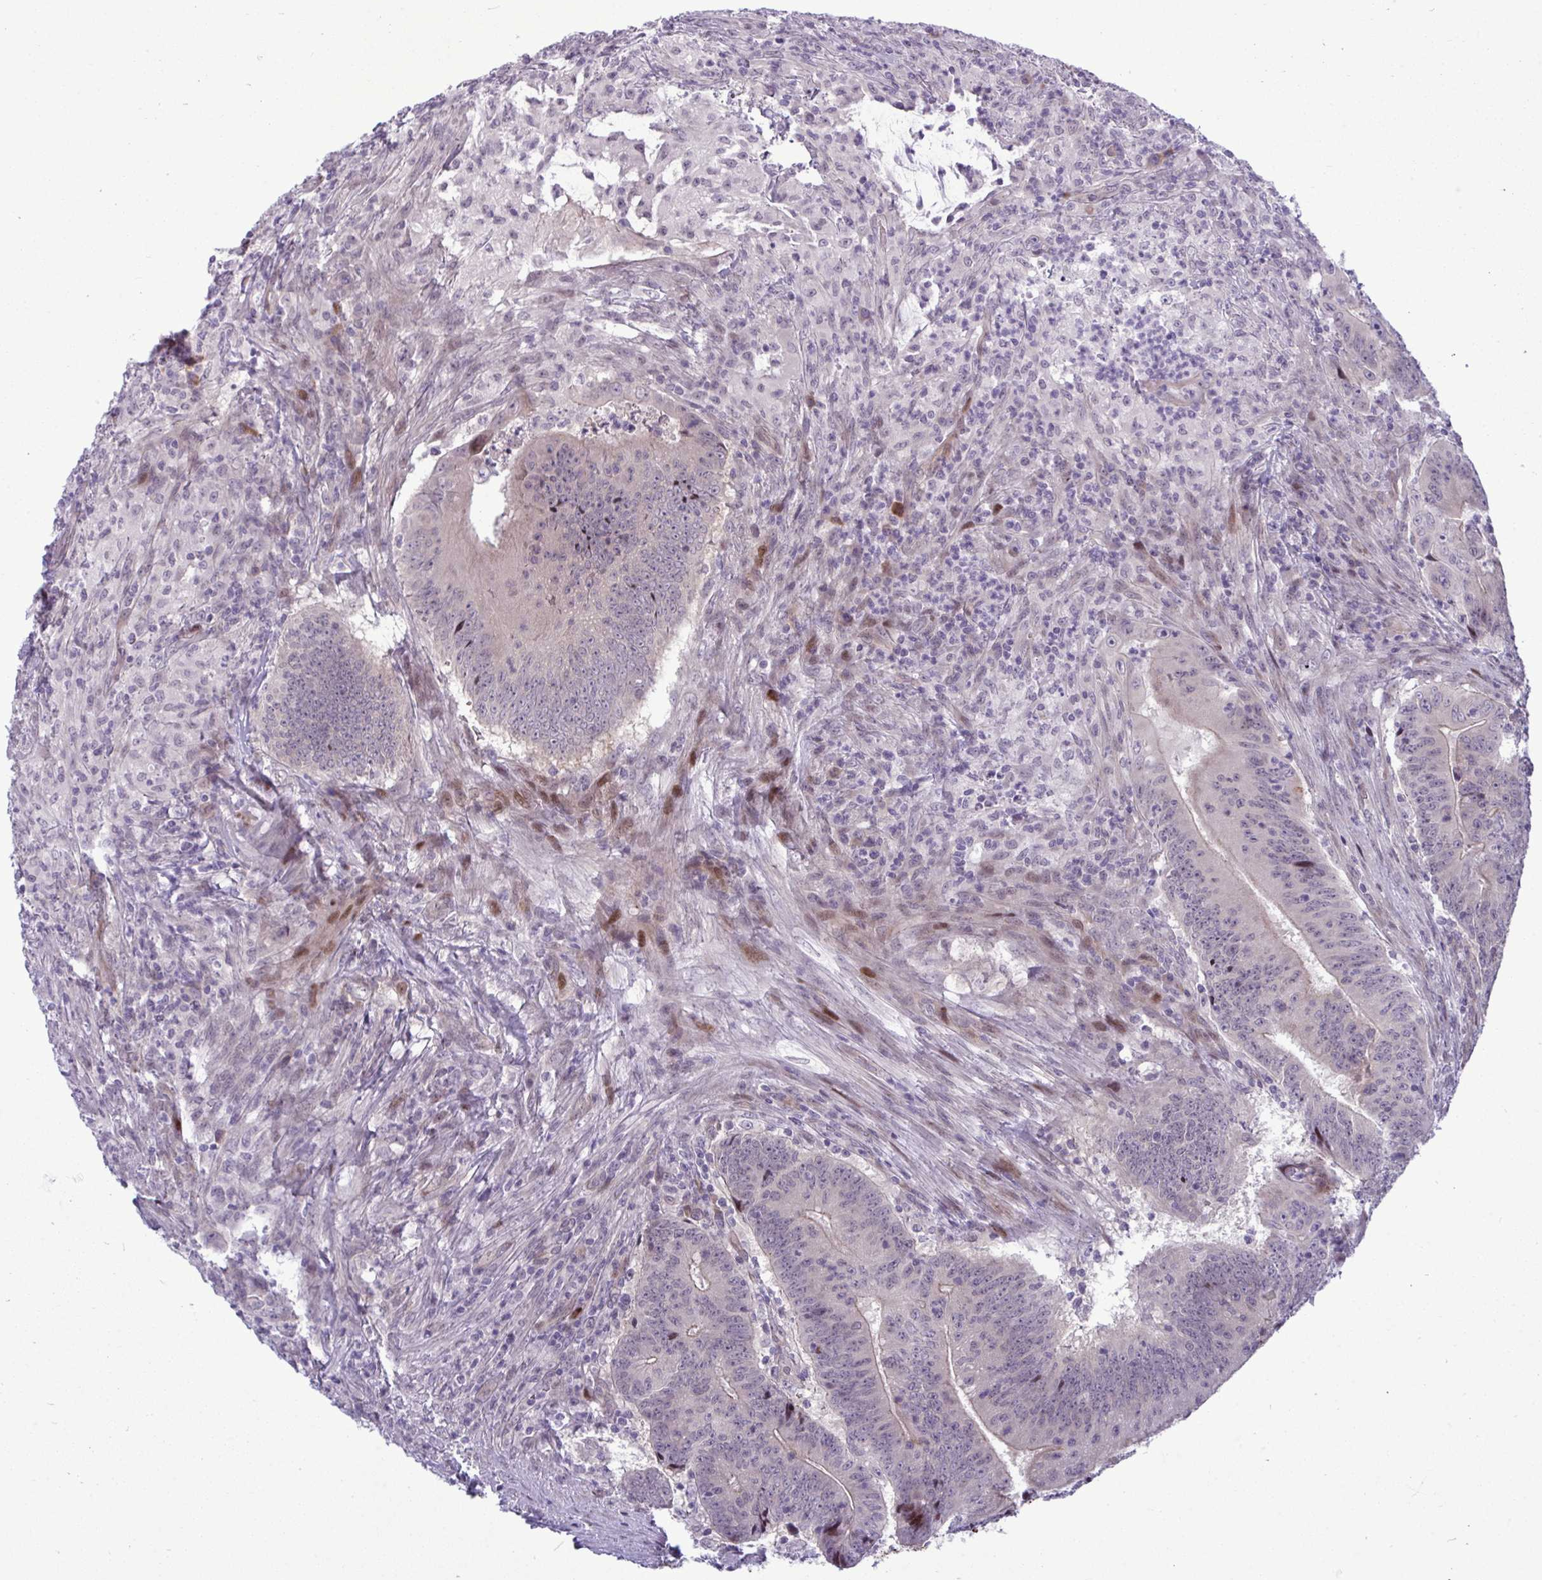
{"staining": {"intensity": "negative", "quantity": "none", "location": "none"}, "tissue": "colorectal cancer", "cell_type": "Tumor cells", "image_type": "cancer", "snomed": [{"axis": "morphology", "description": "Adenocarcinoma, NOS"}, {"axis": "topography", "description": "Colon"}], "caption": "Adenocarcinoma (colorectal) was stained to show a protein in brown. There is no significant positivity in tumor cells. The staining was performed using DAB to visualize the protein expression in brown, while the nuclei were stained in blue with hematoxylin (Magnification: 20x).", "gene": "TAB1", "patient": {"sex": "female", "age": 87}}